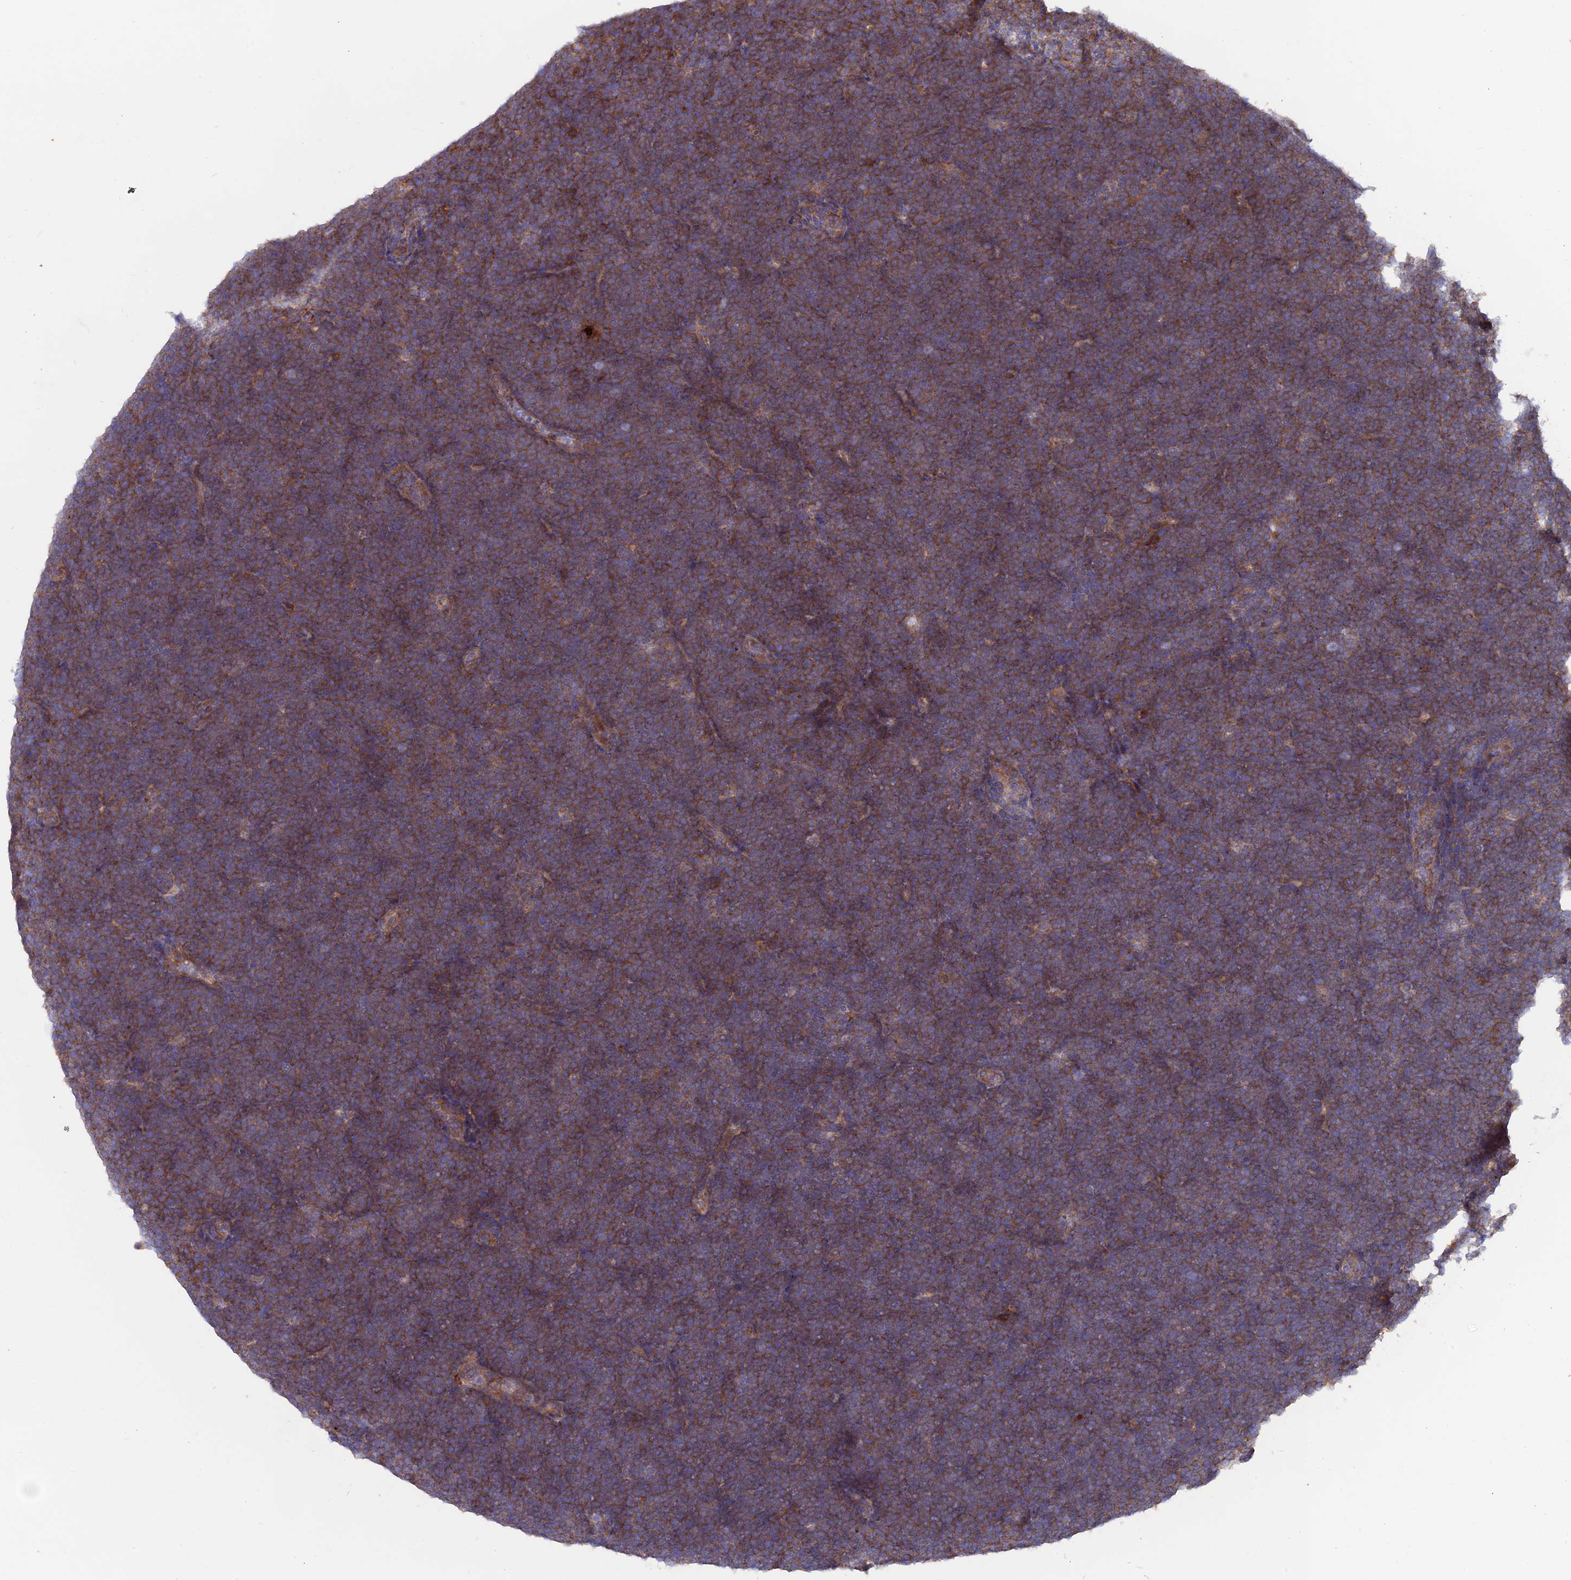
{"staining": {"intensity": "moderate", "quantity": "25%-75%", "location": "cytoplasmic/membranous"}, "tissue": "lymphoma", "cell_type": "Tumor cells", "image_type": "cancer", "snomed": [{"axis": "morphology", "description": "Malignant lymphoma, non-Hodgkin's type, High grade"}, {"axis": "topography", "description": "Lymph node"}], "caption": "The image displays staining of lymphoma, revealing moderate cytoplasmic/membranous protein staining (brown color) within tumor cells.", "gene": "HYCC1", "patient": {"sex": "male", "age": 13}}